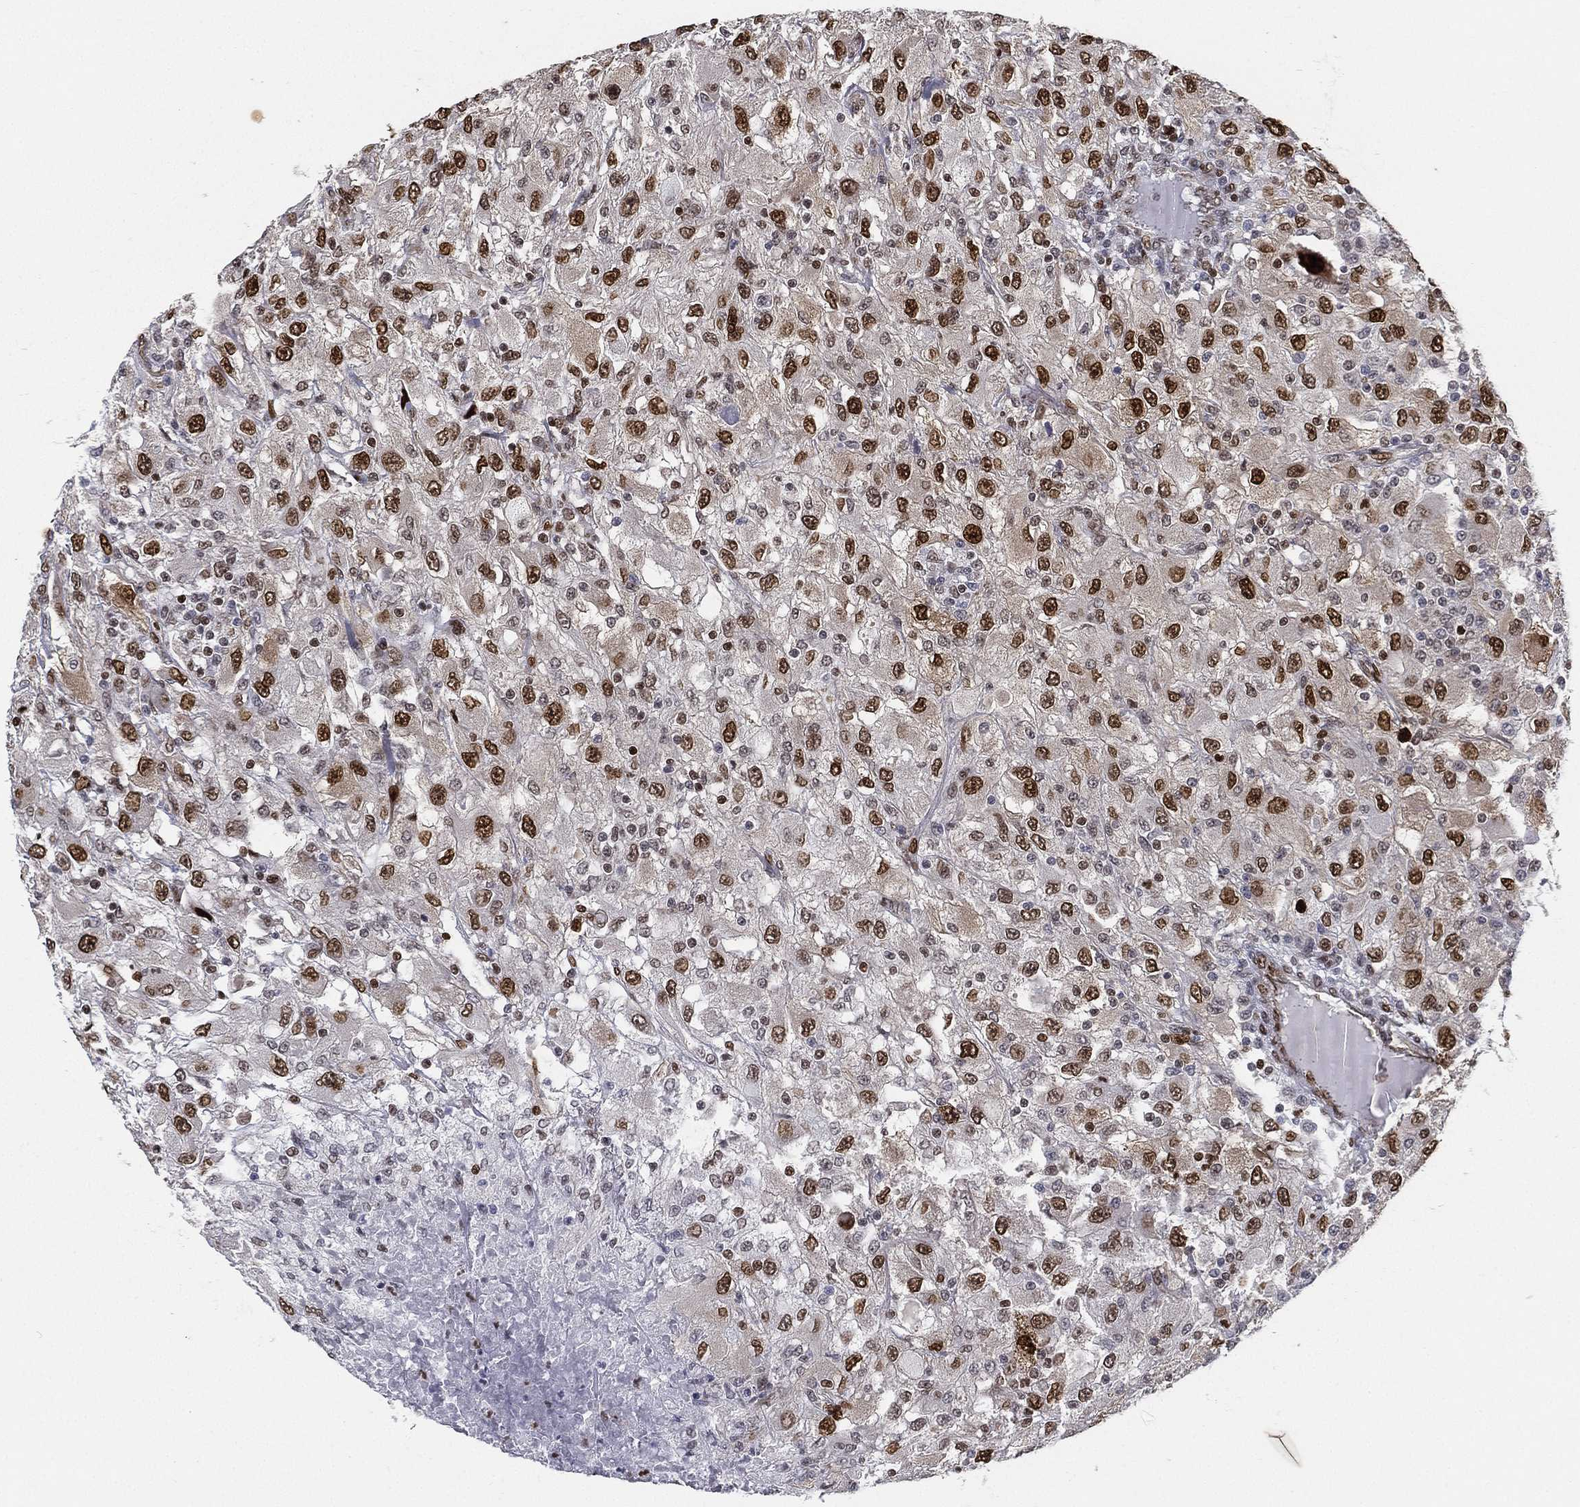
{"staining": {"intensity": "strong", "quantity": "25%-75%", "location": "nuclear"}, "tissue": "renal cancer", "cell_type": "Tumor cells", "image_type": "cancer", "snomed": [{"axis": "morphology", "description": "Adenocarcinoma, NOS"}, {"axis": "topography", "description": "Kidney"}], "caption": "Protein positivity by IHC demonstrates strong nuclear positivity in approximately 25%-75% of tumor cells in renal cancer (adenocarcinoma). The staining is performed using DAB brown chromogen to label protein expression. The nuclei are counter-stained blue using hematoxylin.", "gene": "LMNB1", "patient": {"sex": "female", "age": 67}}